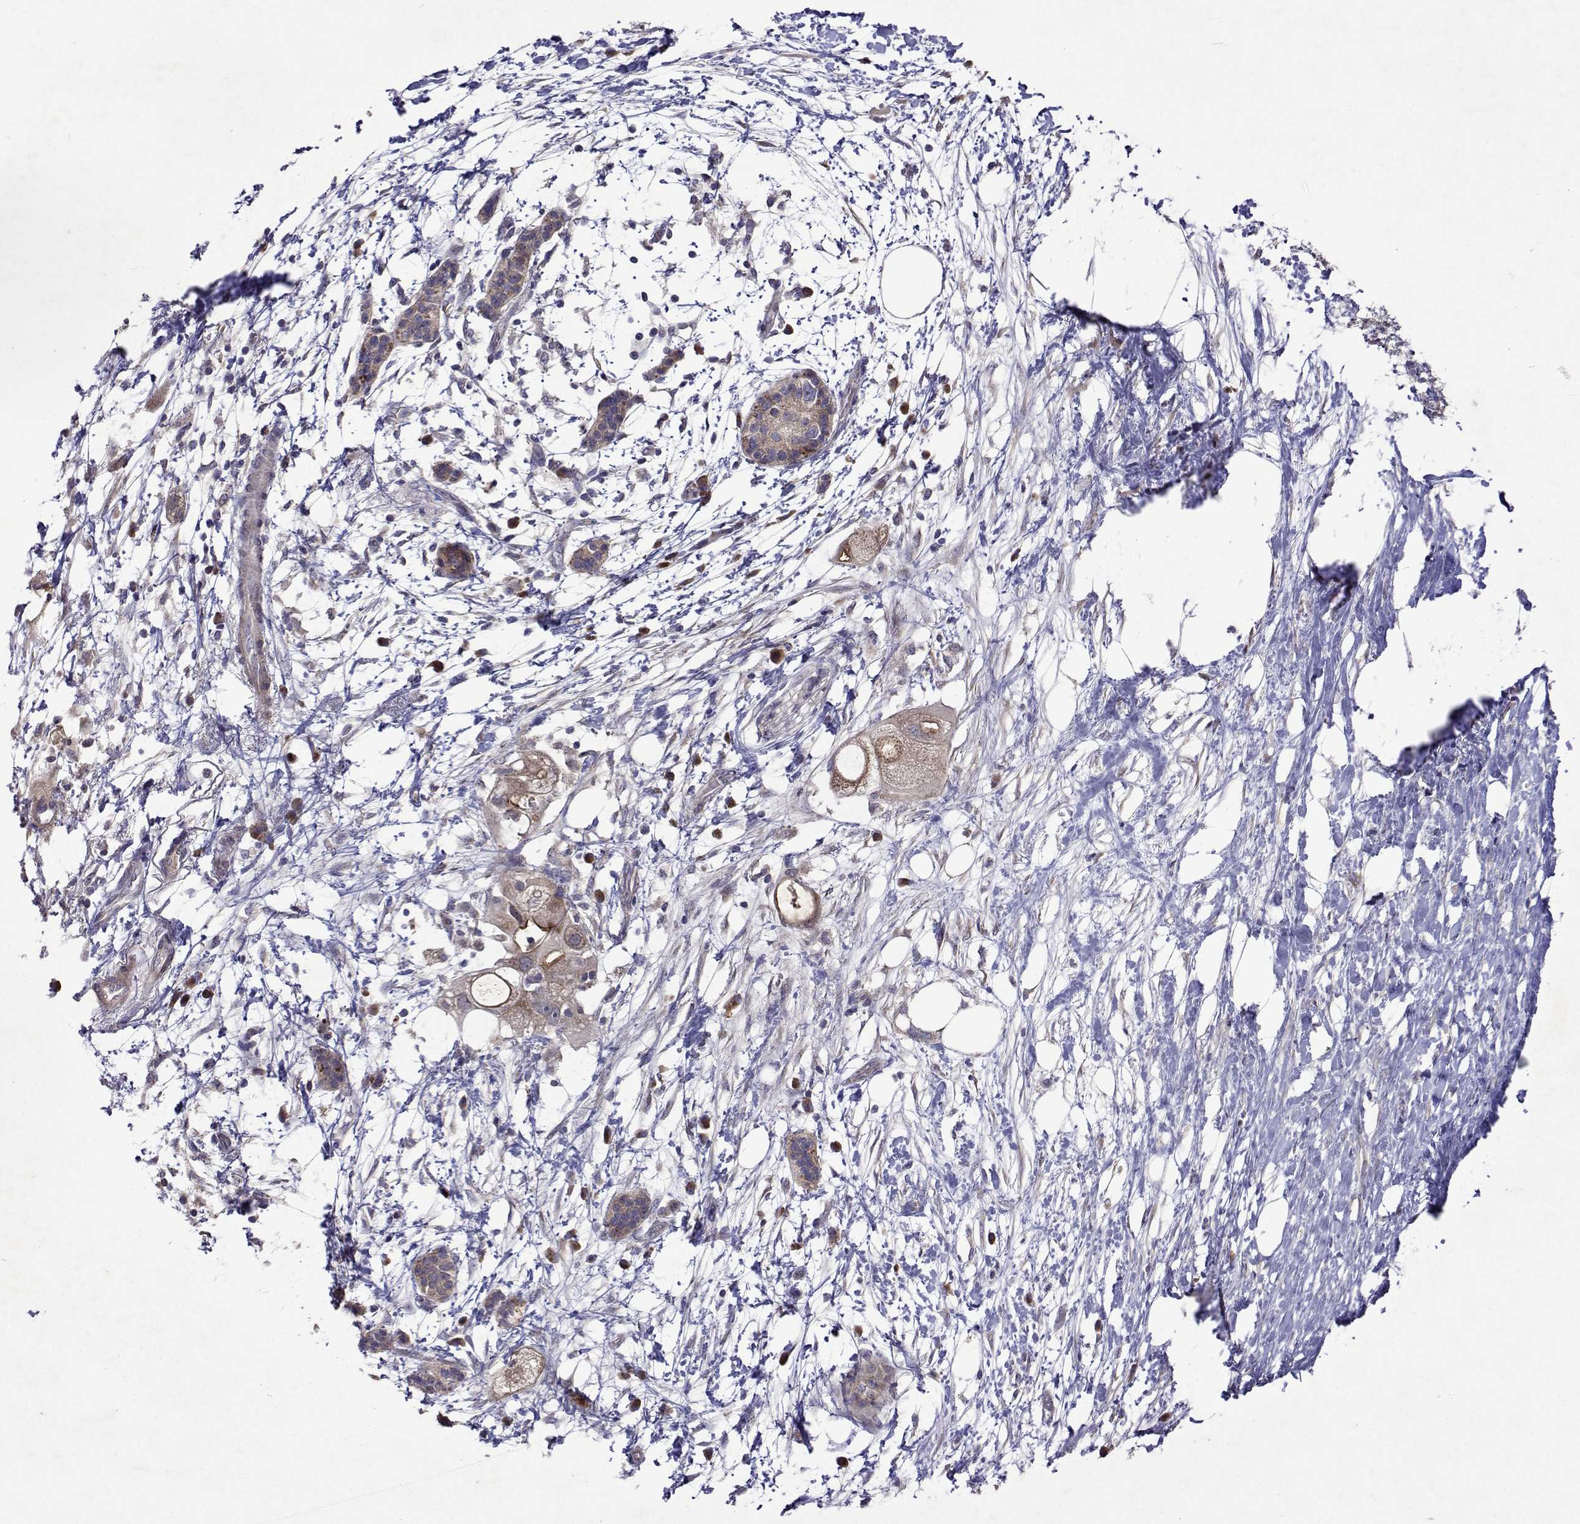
{"staining": {"intensity": "weak", "quantity": ">75%", "location": "cytoplasmic/membranous"}, "tissue": "pancreatic cancer", "cell_type": "Tumor cells", "image_type": "cancer", "snomed": [{"axis": "morphology", "description": "Adenocarcinoma, NOS"}, {"axis": "topography", "description": "Pancreas"}], "caption": "IHC (DAB (3,3'-diaminobenzidine)) staining of pancreatic adenocarcinoma displays weak cytoplasmic/membranous protein positivity in about >75% of tumor cells.", "gene": "TARBP2", "patient": {"sex": "female", "age": 72}}